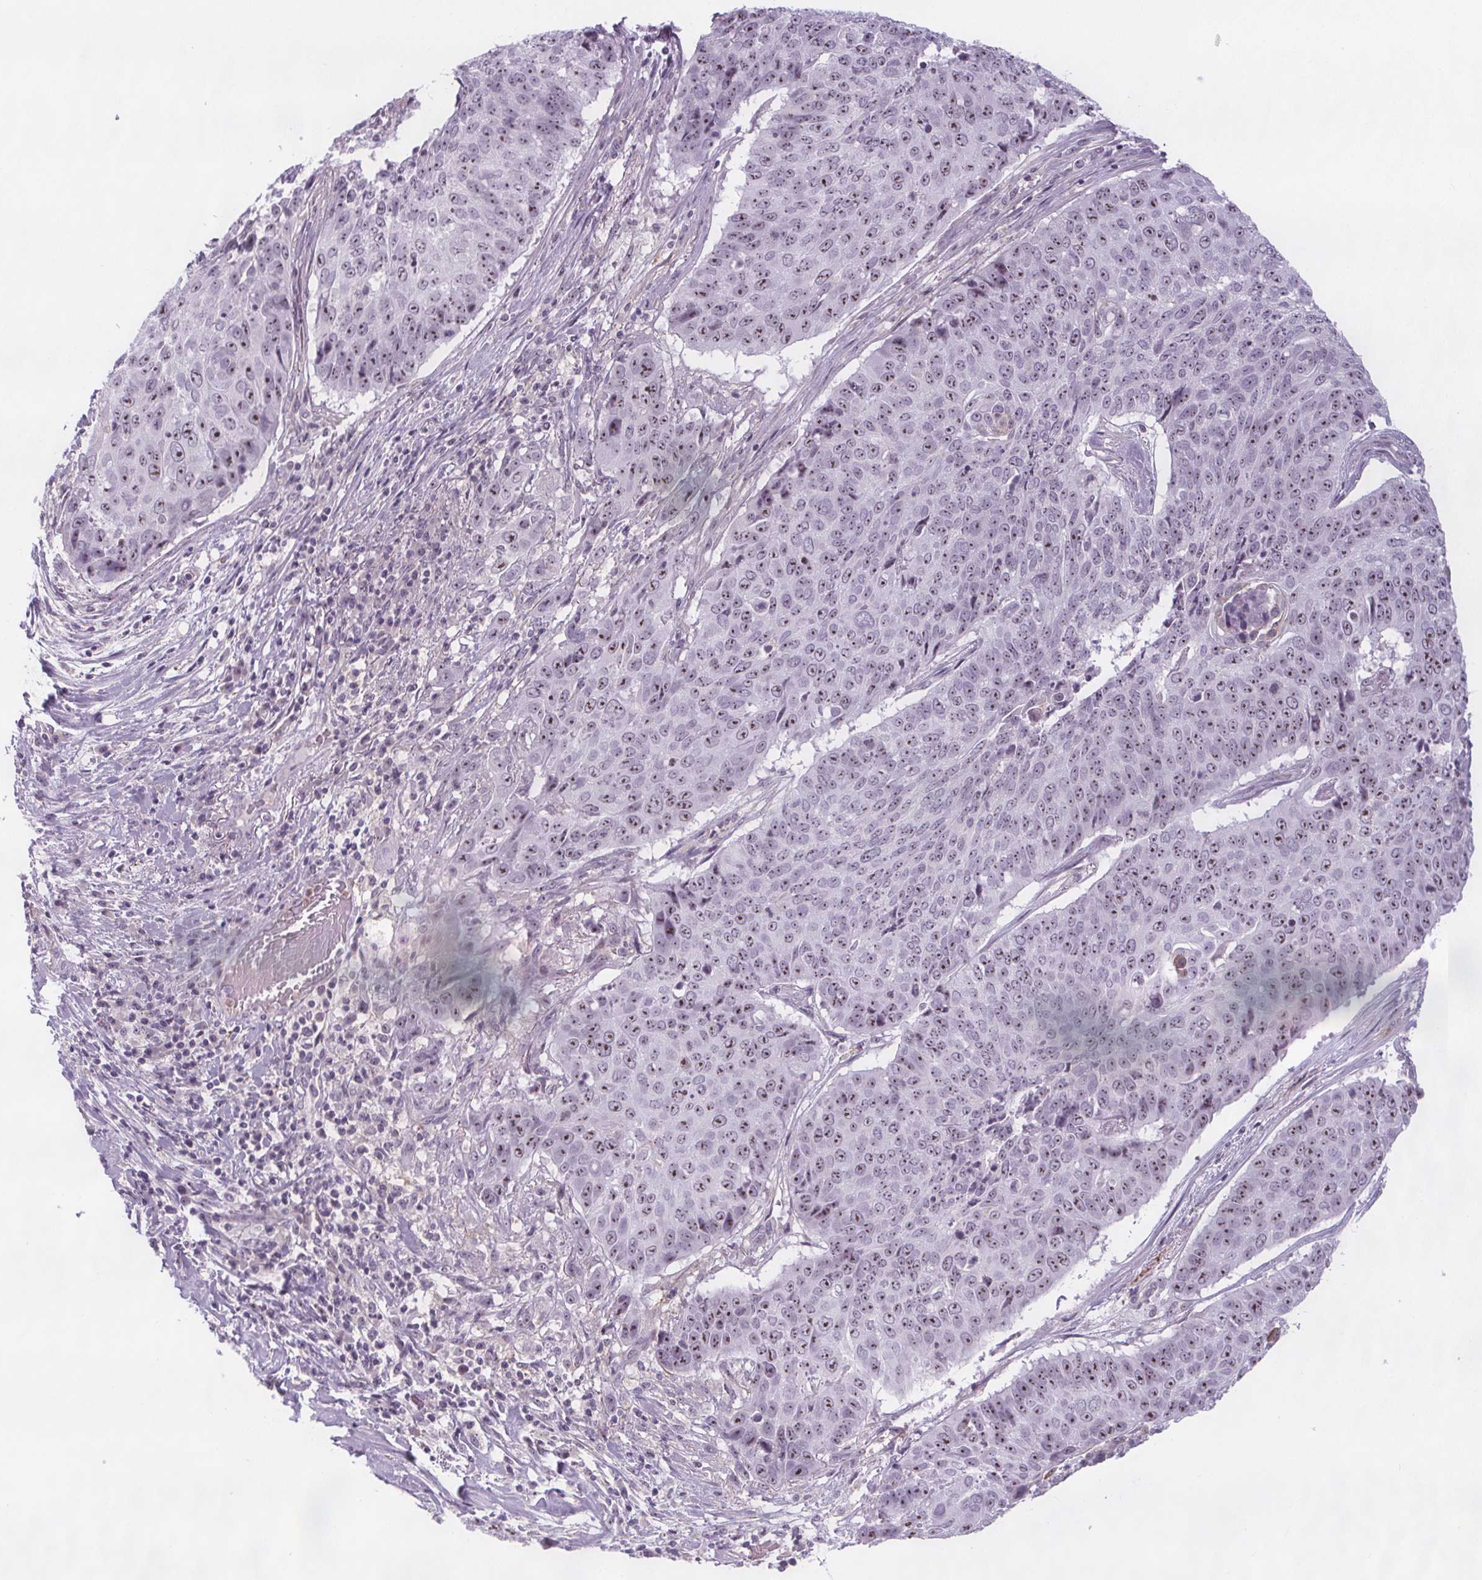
{"staining": {"intensity": "moderate", "quantity": ">75%", "location": "nuclear"}, "tissue": "lung cancer", "cell_type": "Tumor cells", "image_type": "cancer", "snomed": [{"axis": "morphology", "description": "Normal tissue, NOS"}, {"axis": "morphology", "description": "Squamous cell carcinoma, NOS"}, {"axis": "topography", "description": "Bronchus"}, {"axis": "topography", "description": "Lung"}], "caption": "DAB (3,3'-diaminobenzidine) immunohistochemical staining of lung cancer (squamous cell carcinoma) displays moderate nuclear protein expression in about >75% of tumor cells.", "gene": "NOLC1", "patient": {"sex": "male", "age": 64}}